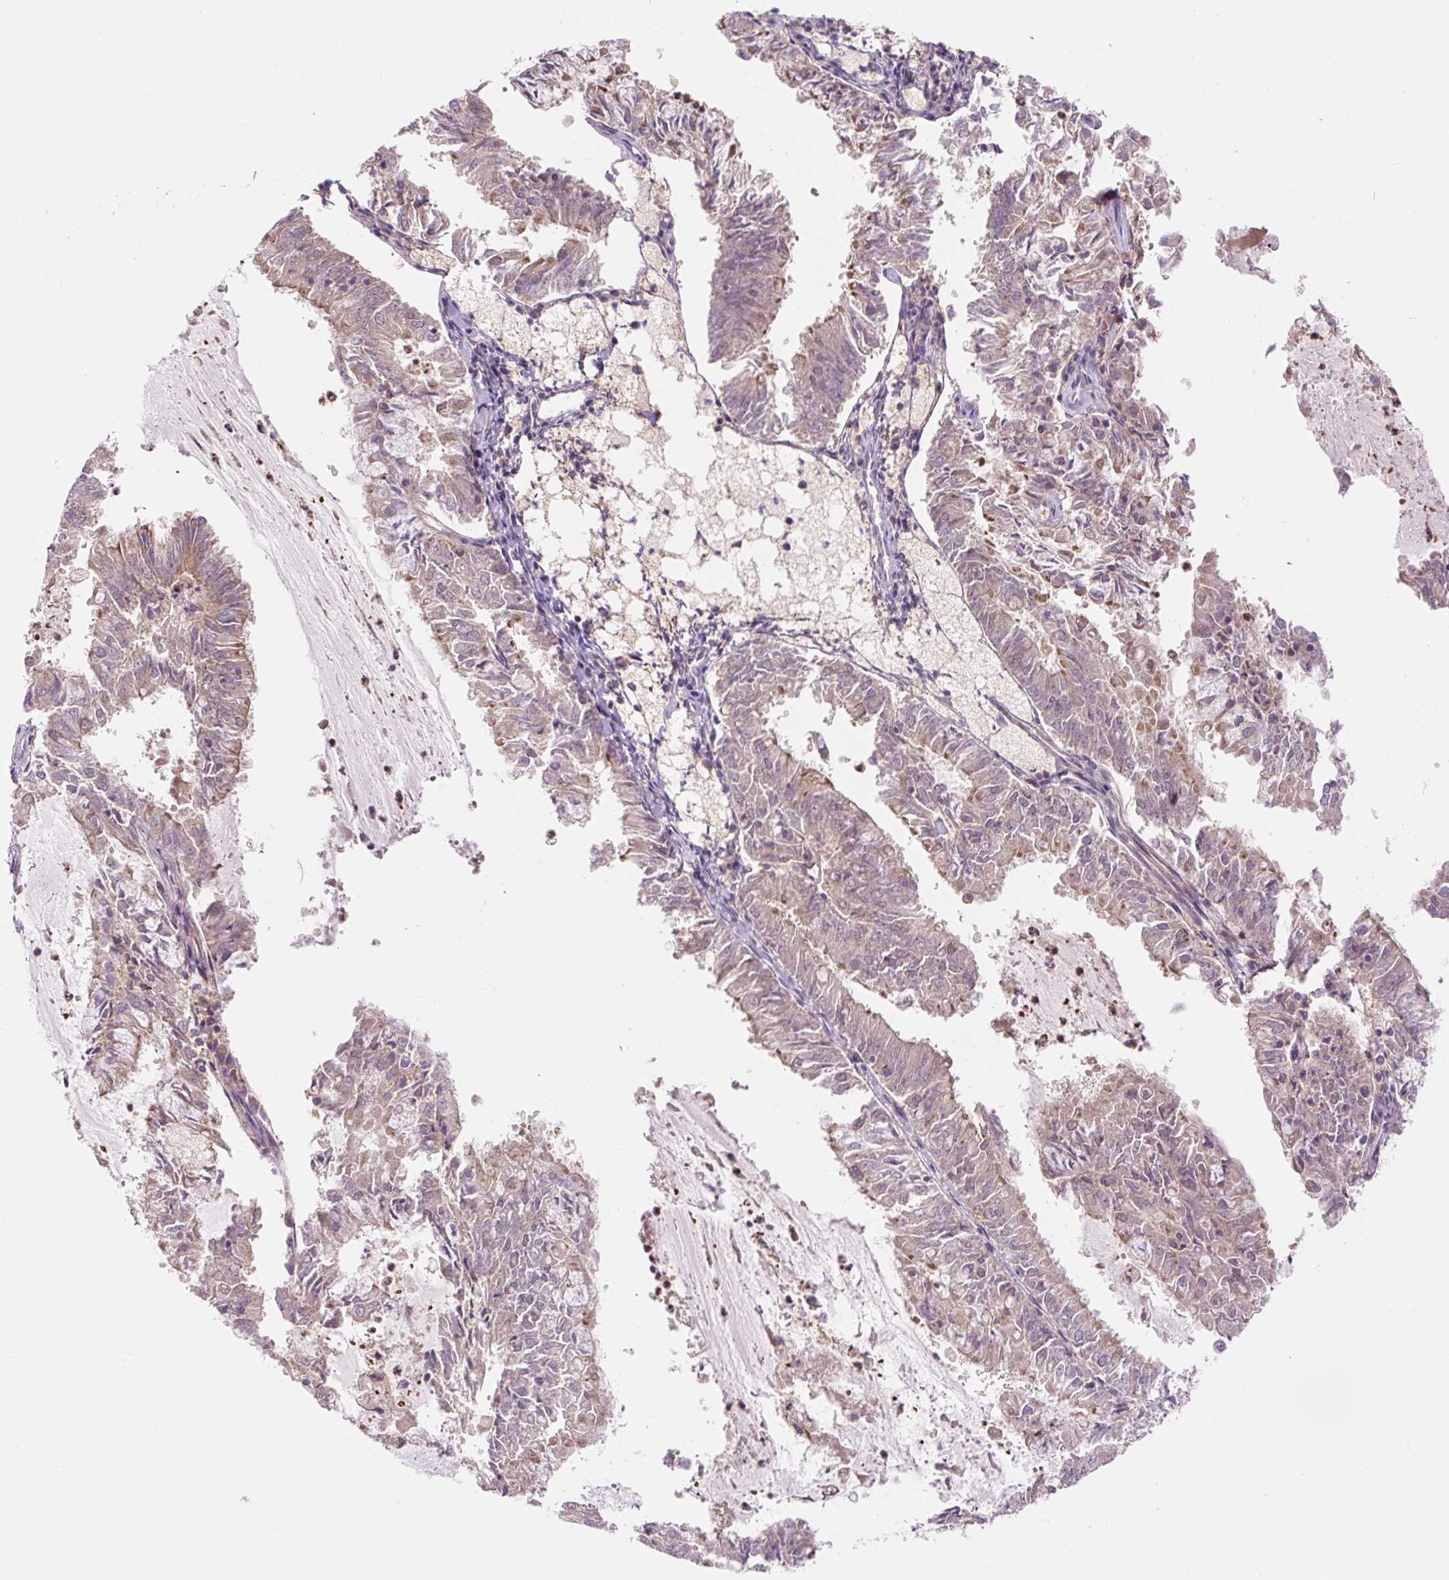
{"staining": {"intensity": "weak", "quantity": "<25%", "location": "cytoplasmic/membranous"}, "tissue": "endometrial cancer", "cell_type": "Tumor cells", "image_type": "cancer", "snomed": [{"axis": "morphology", "description": "Adenocarcinoma, NOS"}, {"axis": "topography", "description": "Endometrium"}], "caption": "Immunohistochemistry micrograph of endometrial cancer (adenocarcinoma) stained for a protein (brown), which demonstrates no staining in tumor cells.", "gene": "TRIAP1", "patient": {"sex": "female", "age": 57}}